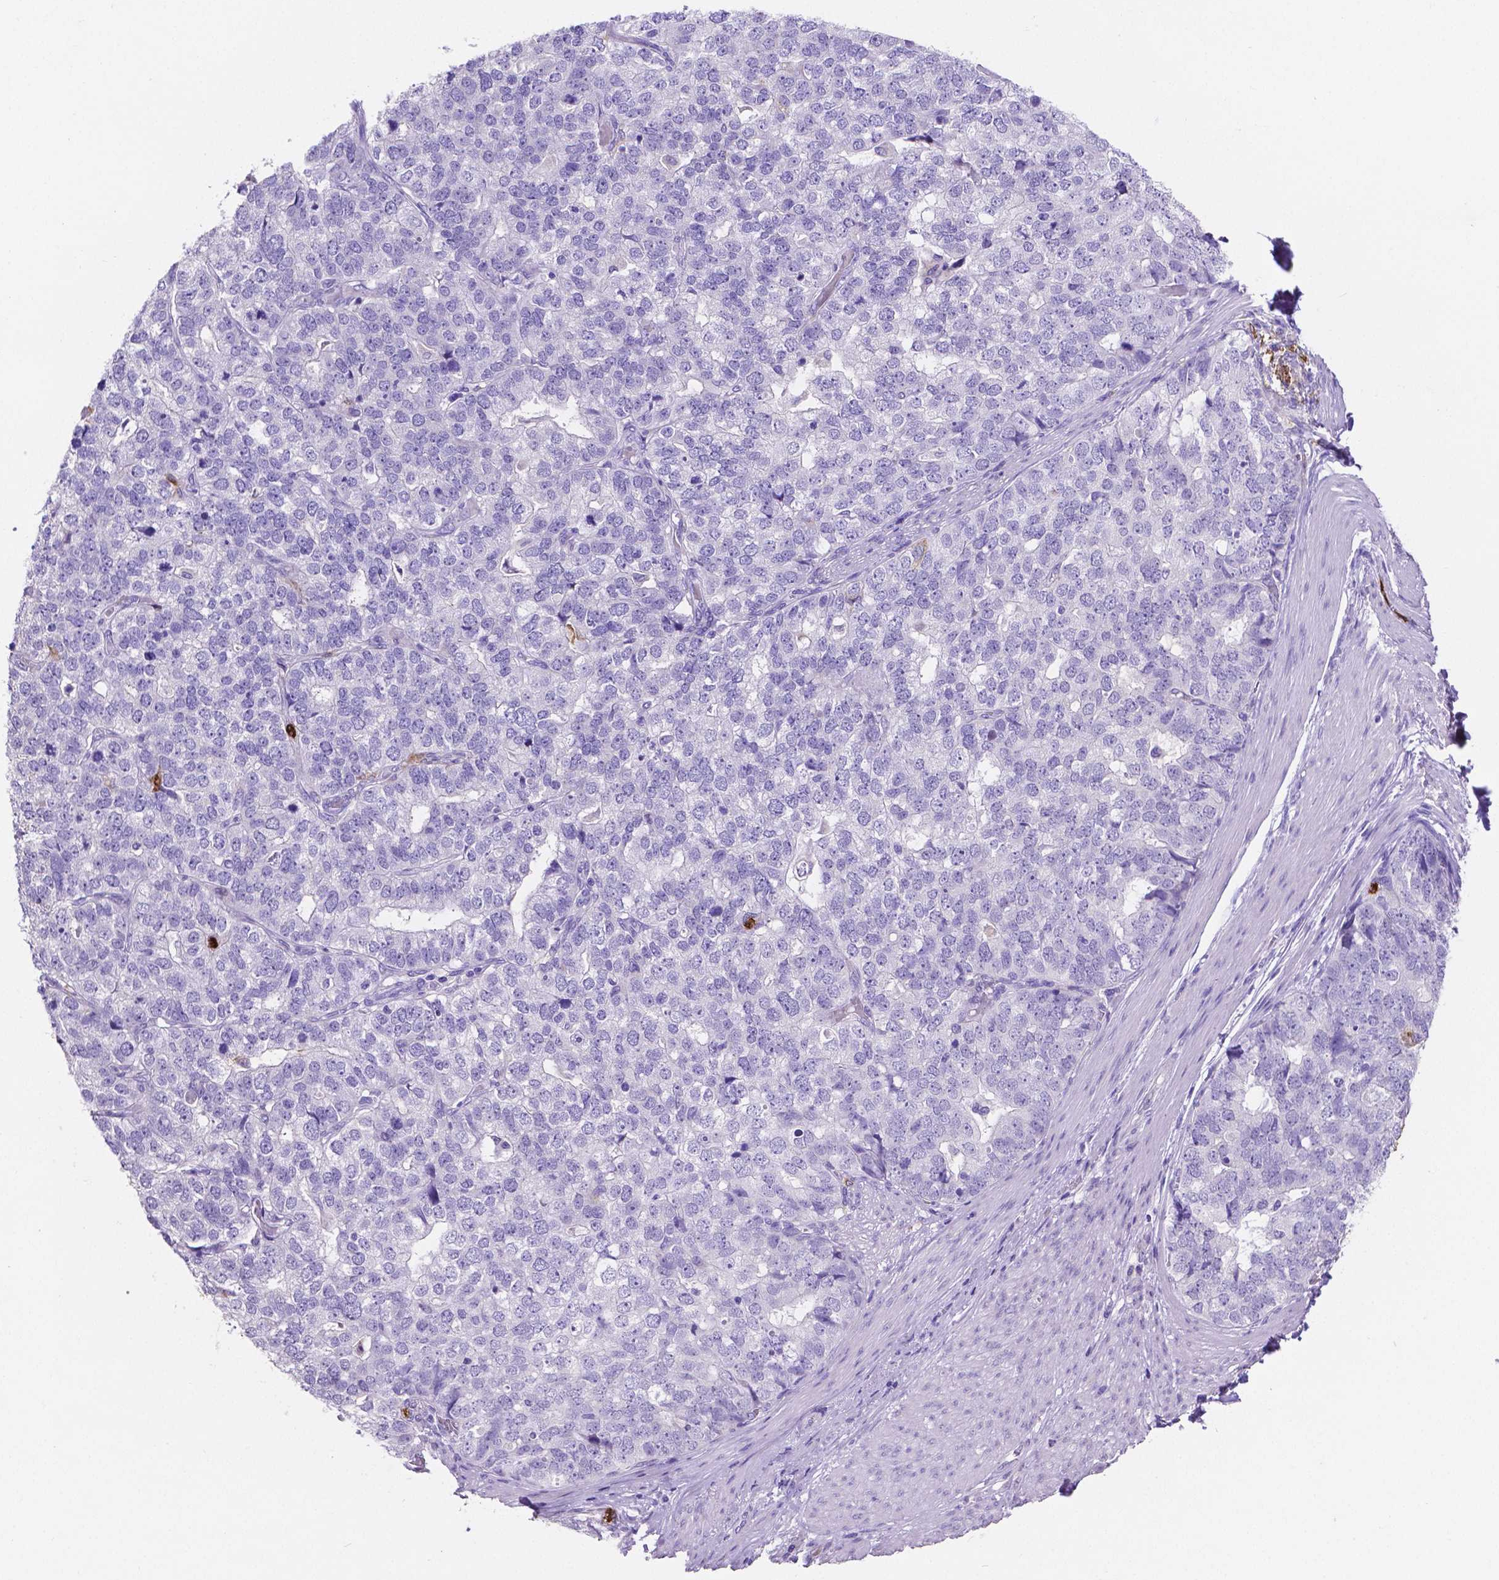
{"staining": {"intensity": "negative", "quantity": "none", "location": "none"}, "tissue": "stomach cancer", "cell_type": "Tumor cells", "image_type": "cancer", "snomed": [{"axis": "morphology", "description": "Adenocarcinoma, NOS"}, {"axis": "topography", "description": "Stomach"}], "caption": "There is no significant expression in tumor cells of stomach cancer (adenocarcinoma).", "gene": "MMP9", "patient": {"sex": "male", "age": 69}}